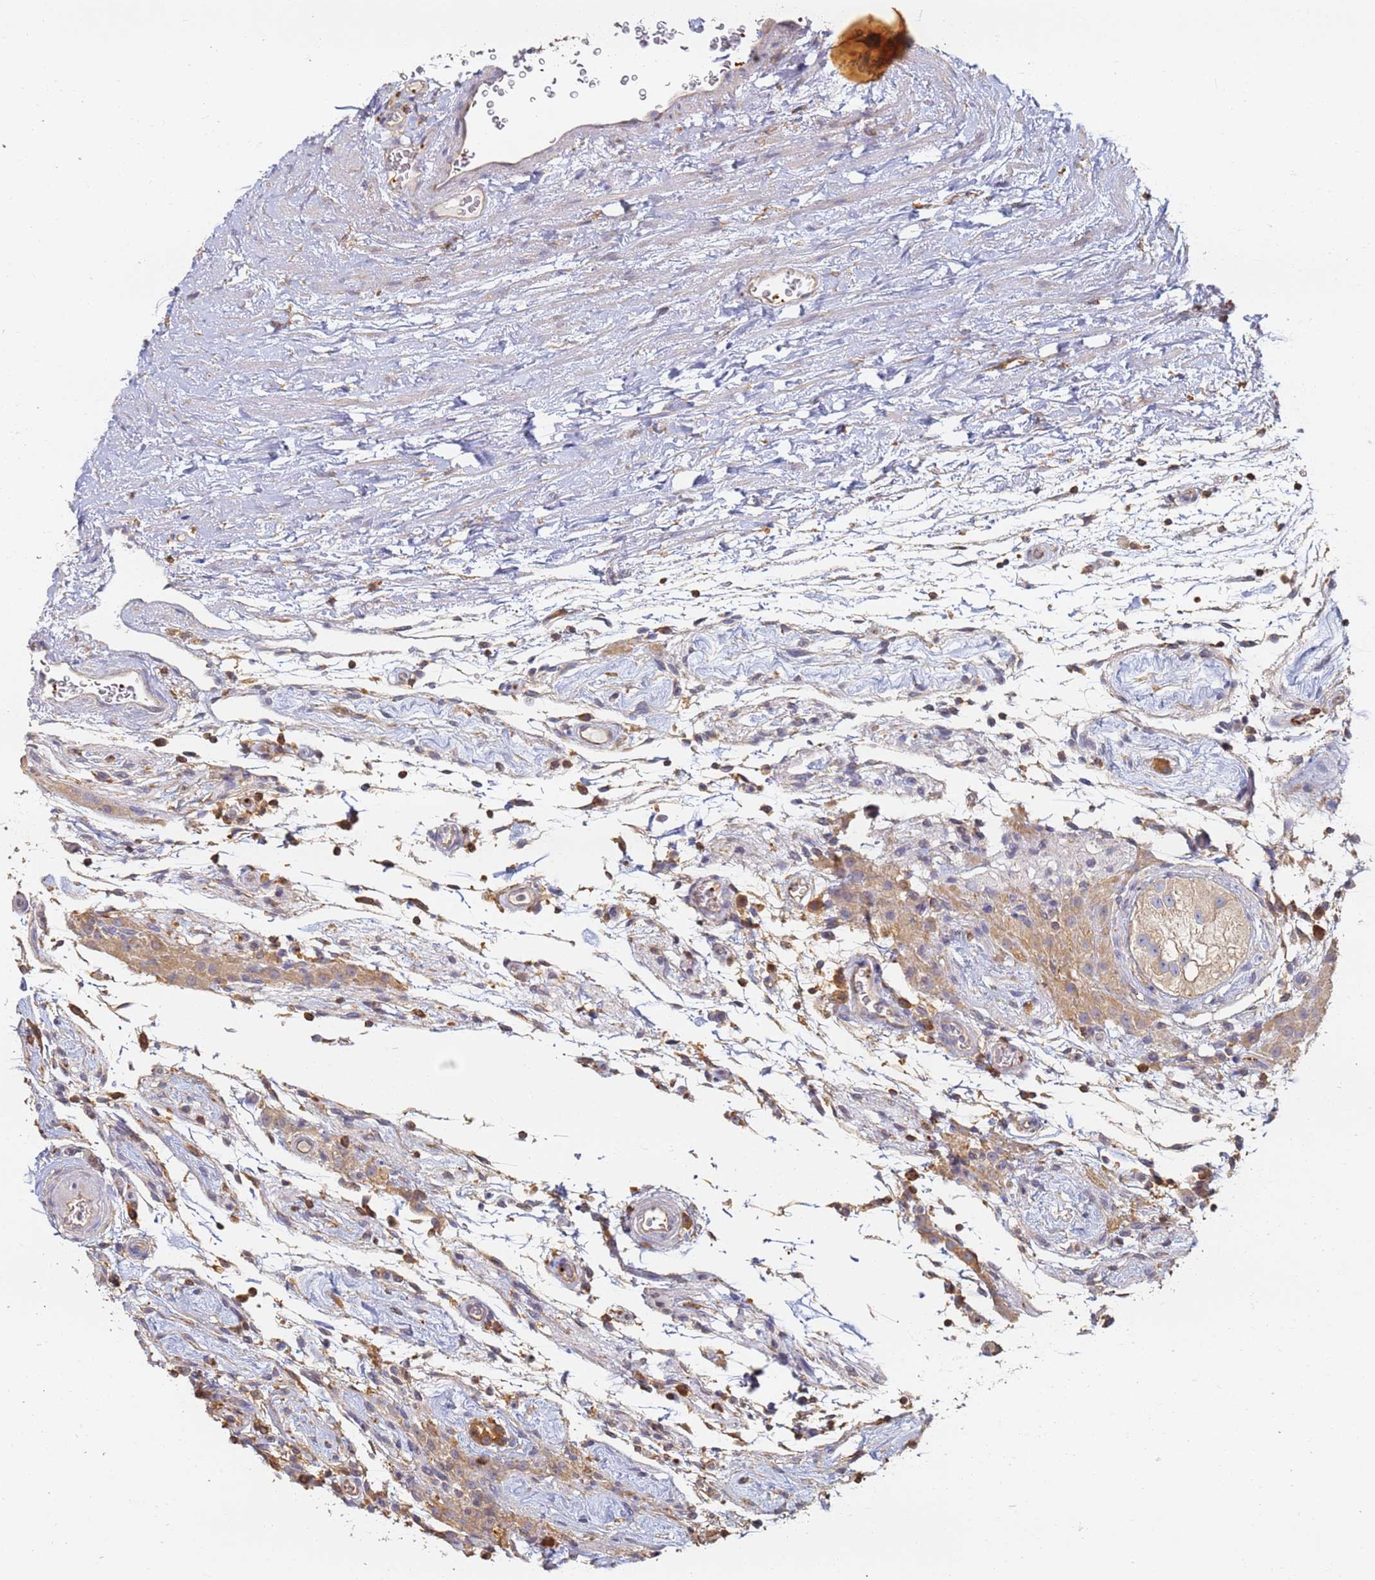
{"staining": {"intensity": "weak", "quantity": ">75%", "location": "cytoplasmic/membranous"}, "tissue": "testis cancer", "cell_type": "Tumor cells", "image_type": "cancer", "snomed": [{"axis": "morphology", "description": "Seminoma, NOS"}, {"axis": "topography", "description": "Testis"}], "caption": "Testis seminoma was stained to show a protein in brown. There is low levels of weak cytoplasmic/membranous positivity in about >75% of tumor cells. (DAB (3,3'-diaminobenzidine) = brown stain, brightfield microscopy at high magnification).", "gene": "BIN2", "patient": {"sex": "male", "age": 49}}